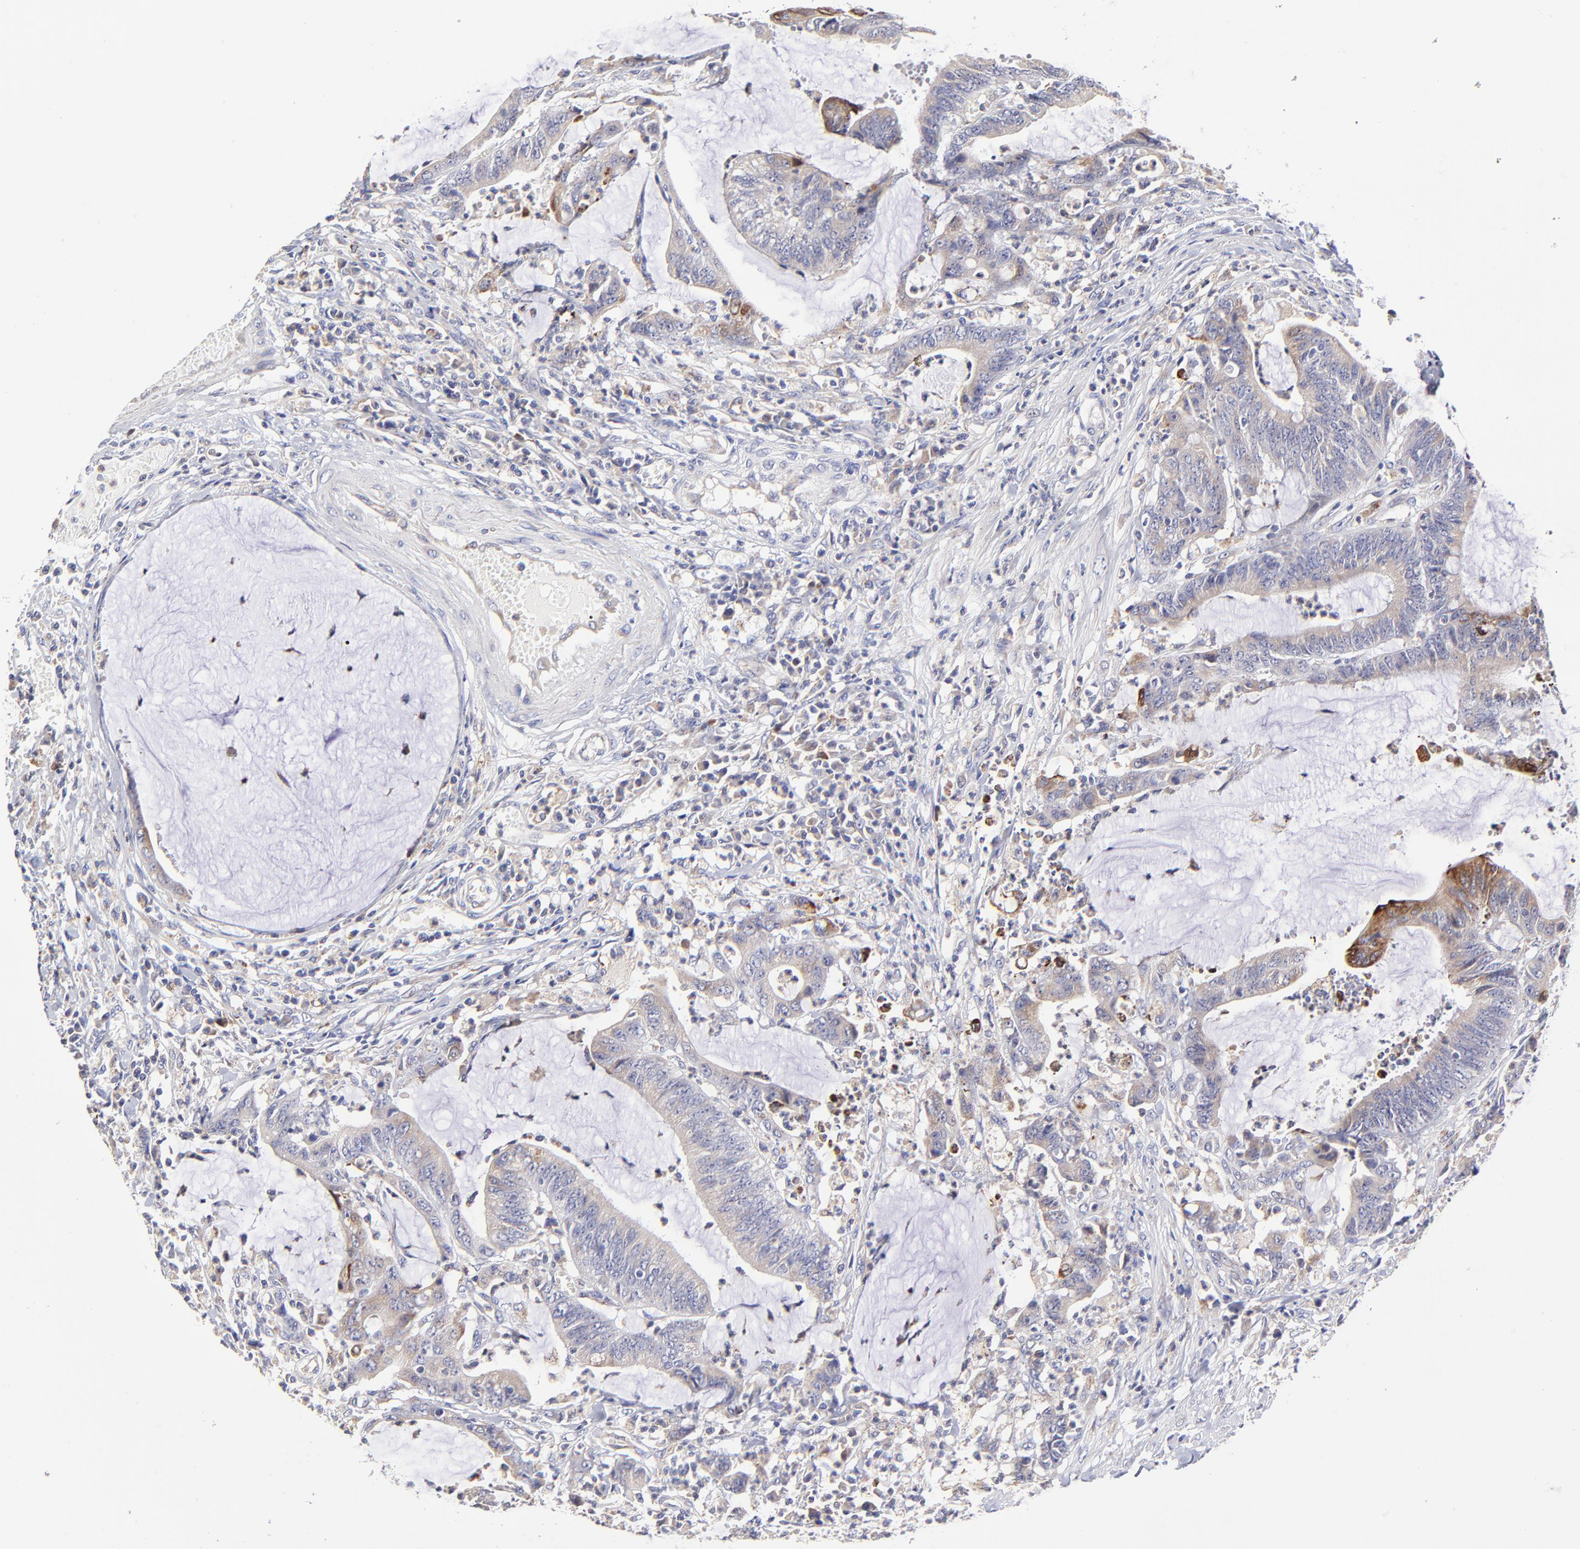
{"staining": {"intensity": "weak", "quantity": ">75%", "location": "cytoplasmic/membranous"}, "tissue": "colorectal cancer", "cell_type": "Tumor cells", "image_type": "cancer", "snomed": [{"axis": "morphology", "description": "Adenocarcinoma, NOS"}, {"axis": "topography", "description": "Rectum"}], "caption": "A histopathology image of colorectal adenocarcinoma stained for a protein exhibits weak cytoplasmic/membranous brown staining in tumor cells. Using DAB (brown) and hematoxylin (blue) stains, captured at high magnification using brightfield microscopy.", "gene": "GCSAM", "patient": {"sex": "female", "age": 66}}